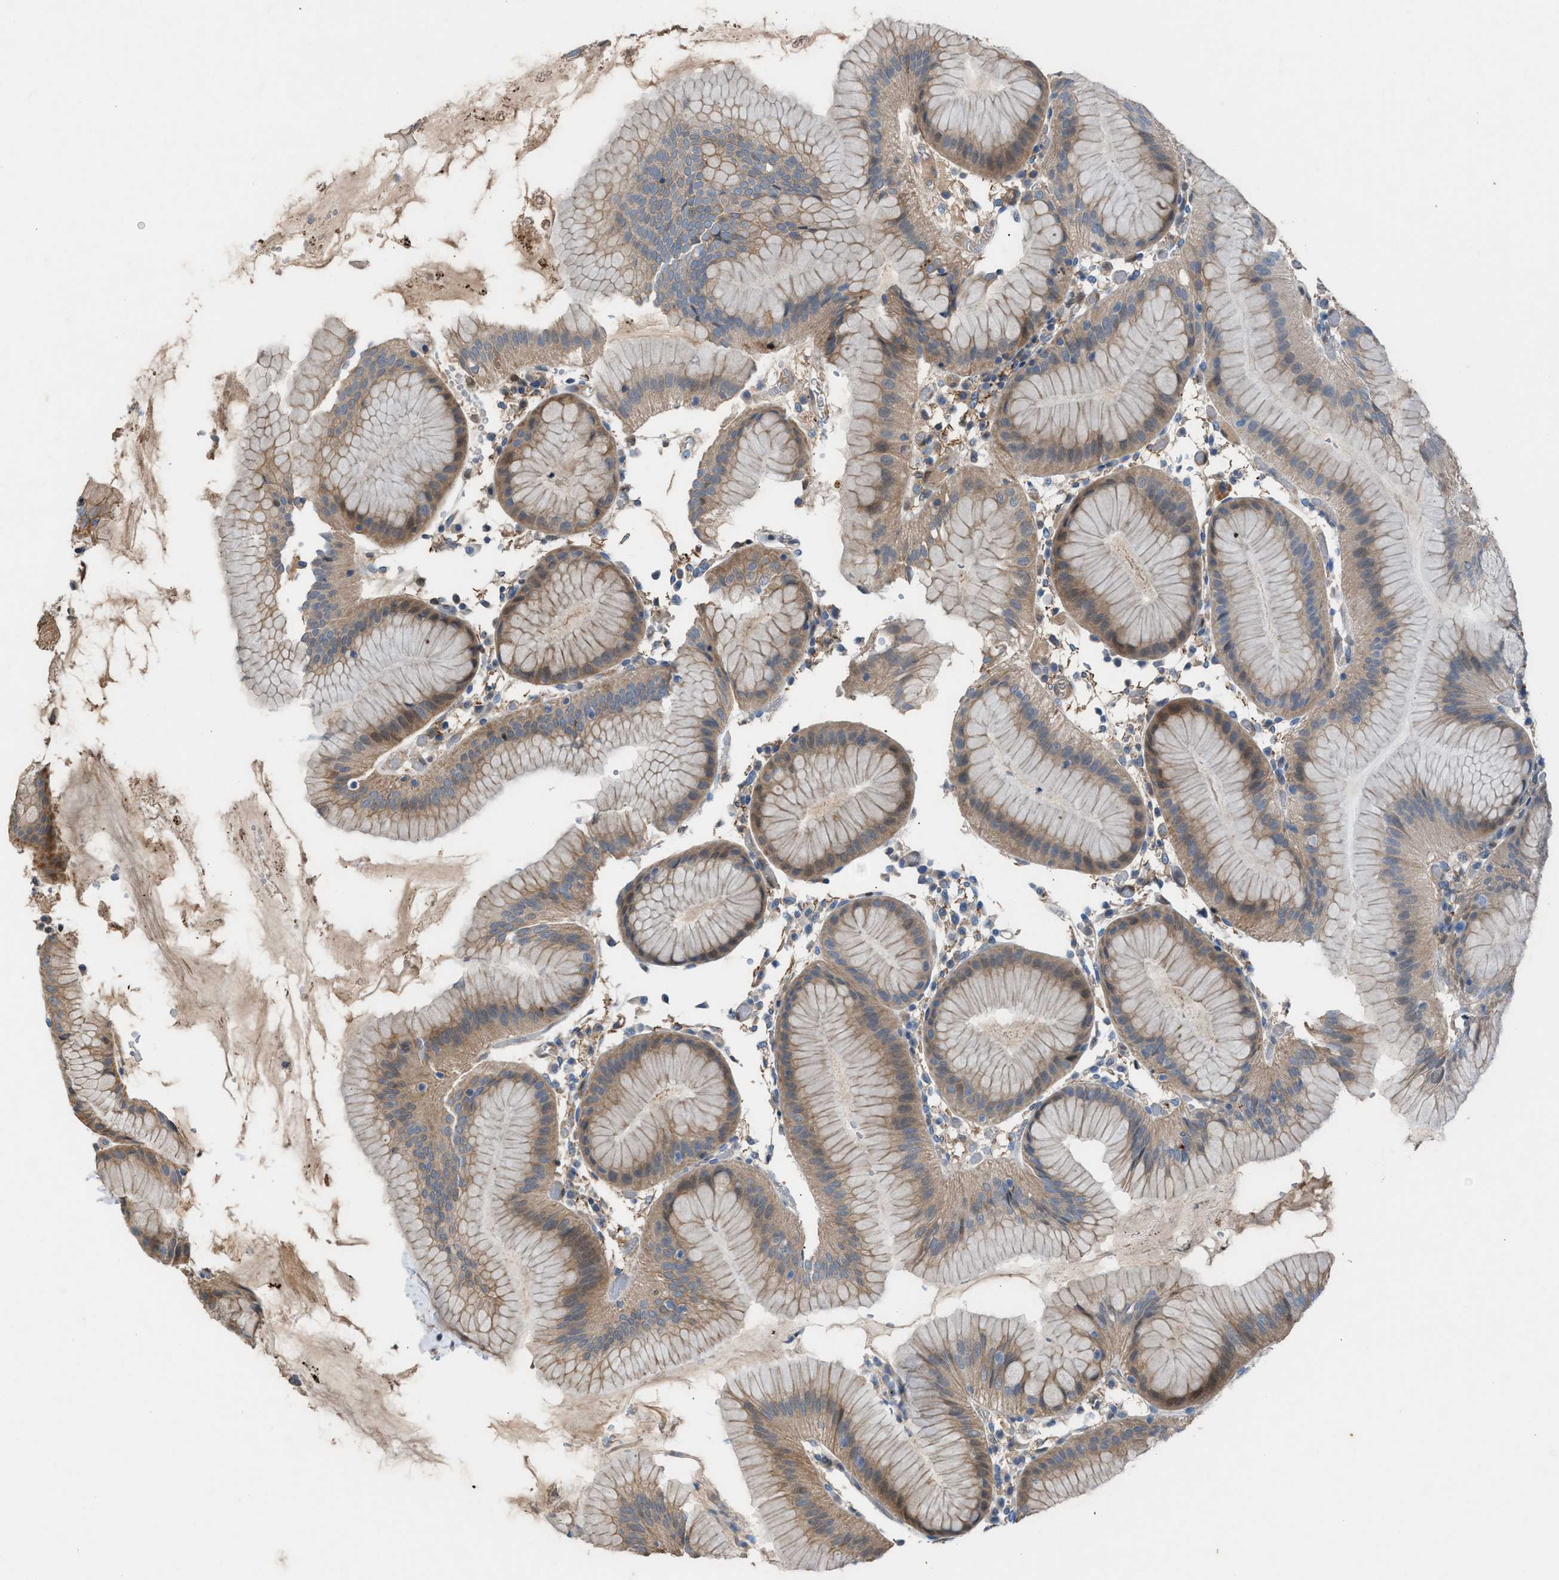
{"staining": {"intensity": "weak", "quantity": ">75%", "location": "cytoplasmic/membranous"}, "tissue": "stomach", "cell_type": "Glandular cells", "image_type": "normal", "snomed": [{"axis": "morphology", "description": "Normal tissue, NOS"}, {"axis": "topography", "description": "Stomach"}, {"axis": "topography", "description": "Stomach, lower"}], "caption": "IHC micrograph of normal stomach stained for a protein (brown), which demonstrates low levels of weak cytoplasmic/membranous staining in approximately >75% of glandular cells.", "gene": "TPK1", "patient": {"sex": "female", "age": 75}}